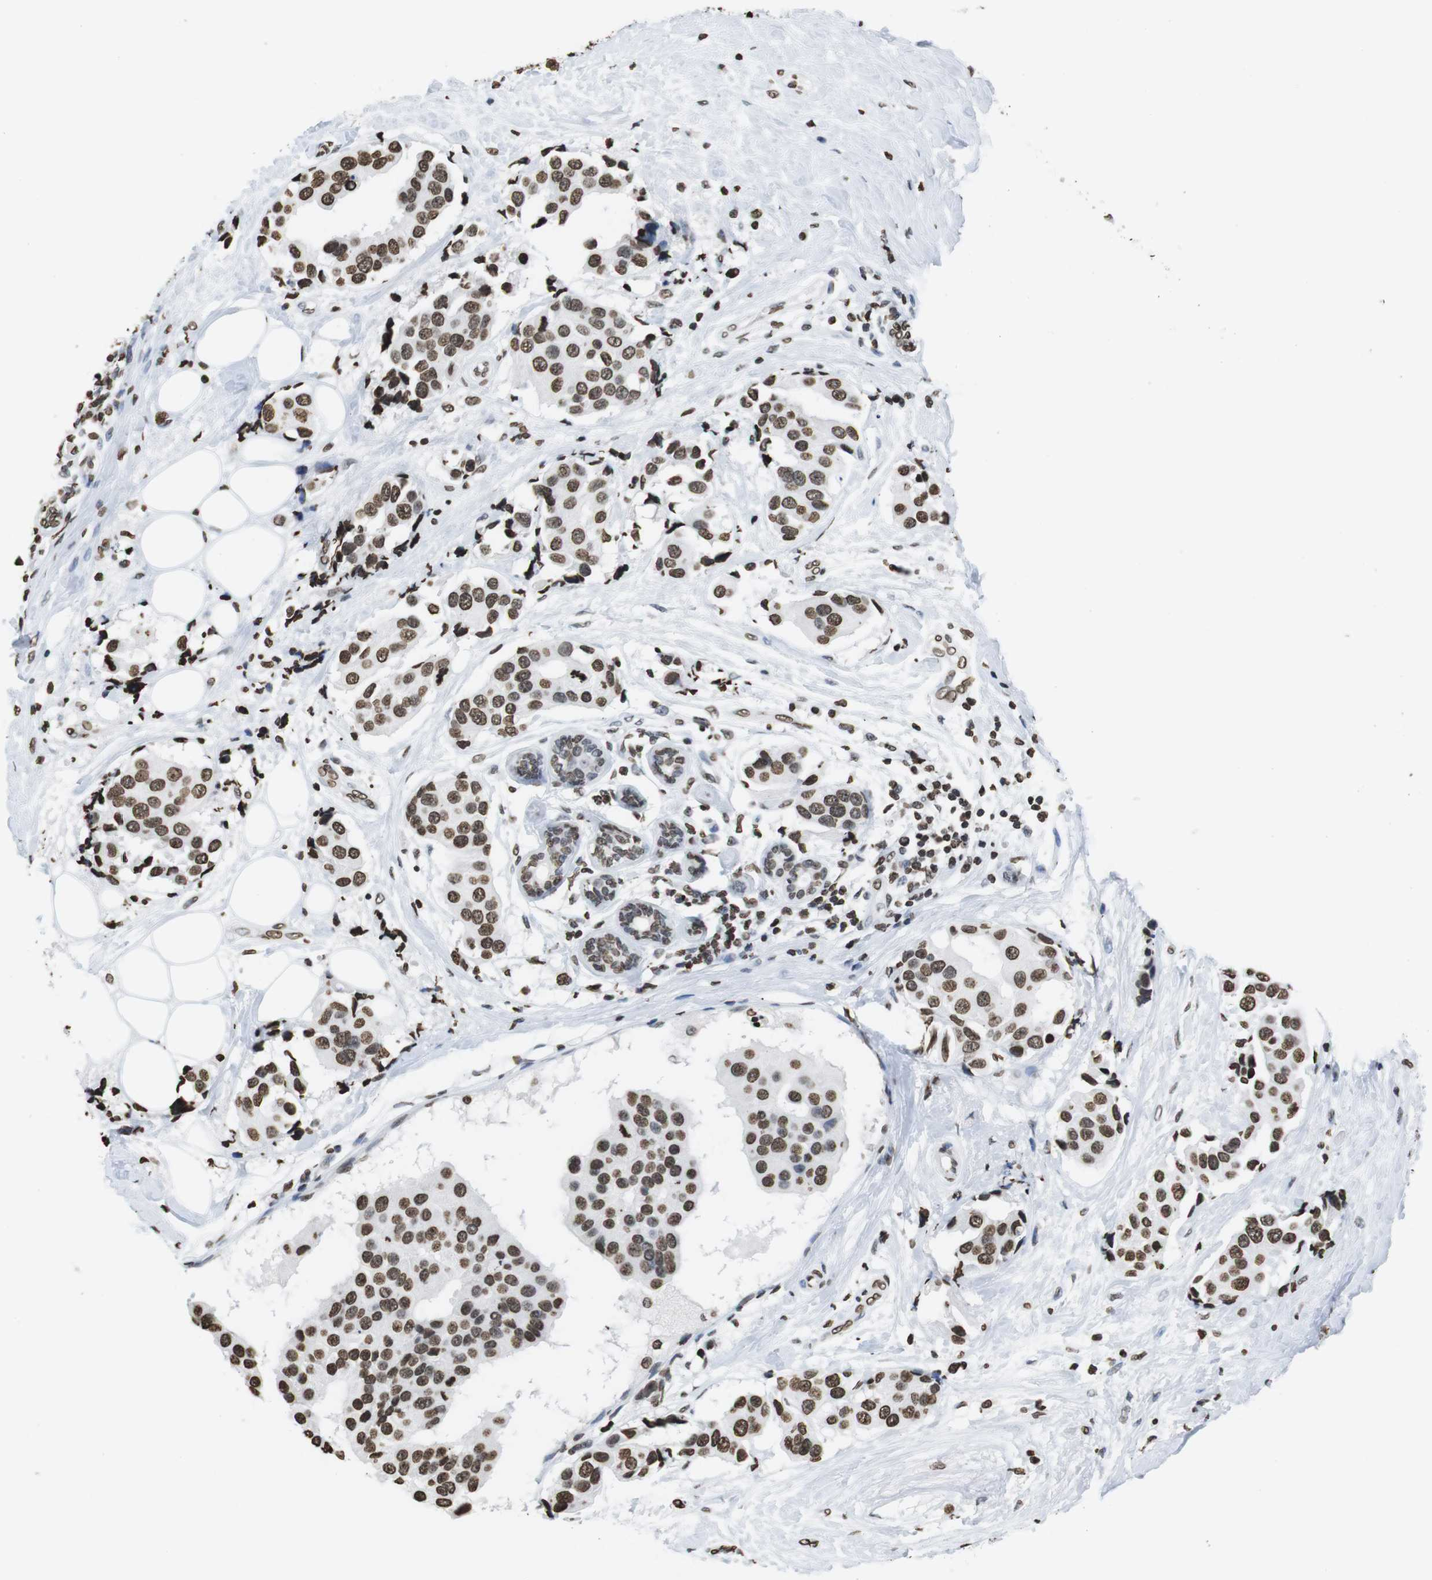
{"staining": {"intensity": "moderate", "quantity": ">75%", "location": "nuclear"}, "tissue": "breast cancer", "cell_type": "Tumor cells", "image_type": "cancer", "snomed": [{"axis": "morphology", "description": "Normal tissue, NOS"}, {"axis": "morphology", "description": "Duct carcinoma"}, {"axis": "topography", "description": "Breast"}], "caption": "Intraductal carcinoma (breast) stained for a protein (brown) reveals moderate nuclear positive staining in about >75% of tumor cells.", "gene": "BSX", "patient": {"sex": "female", "age": 39}}